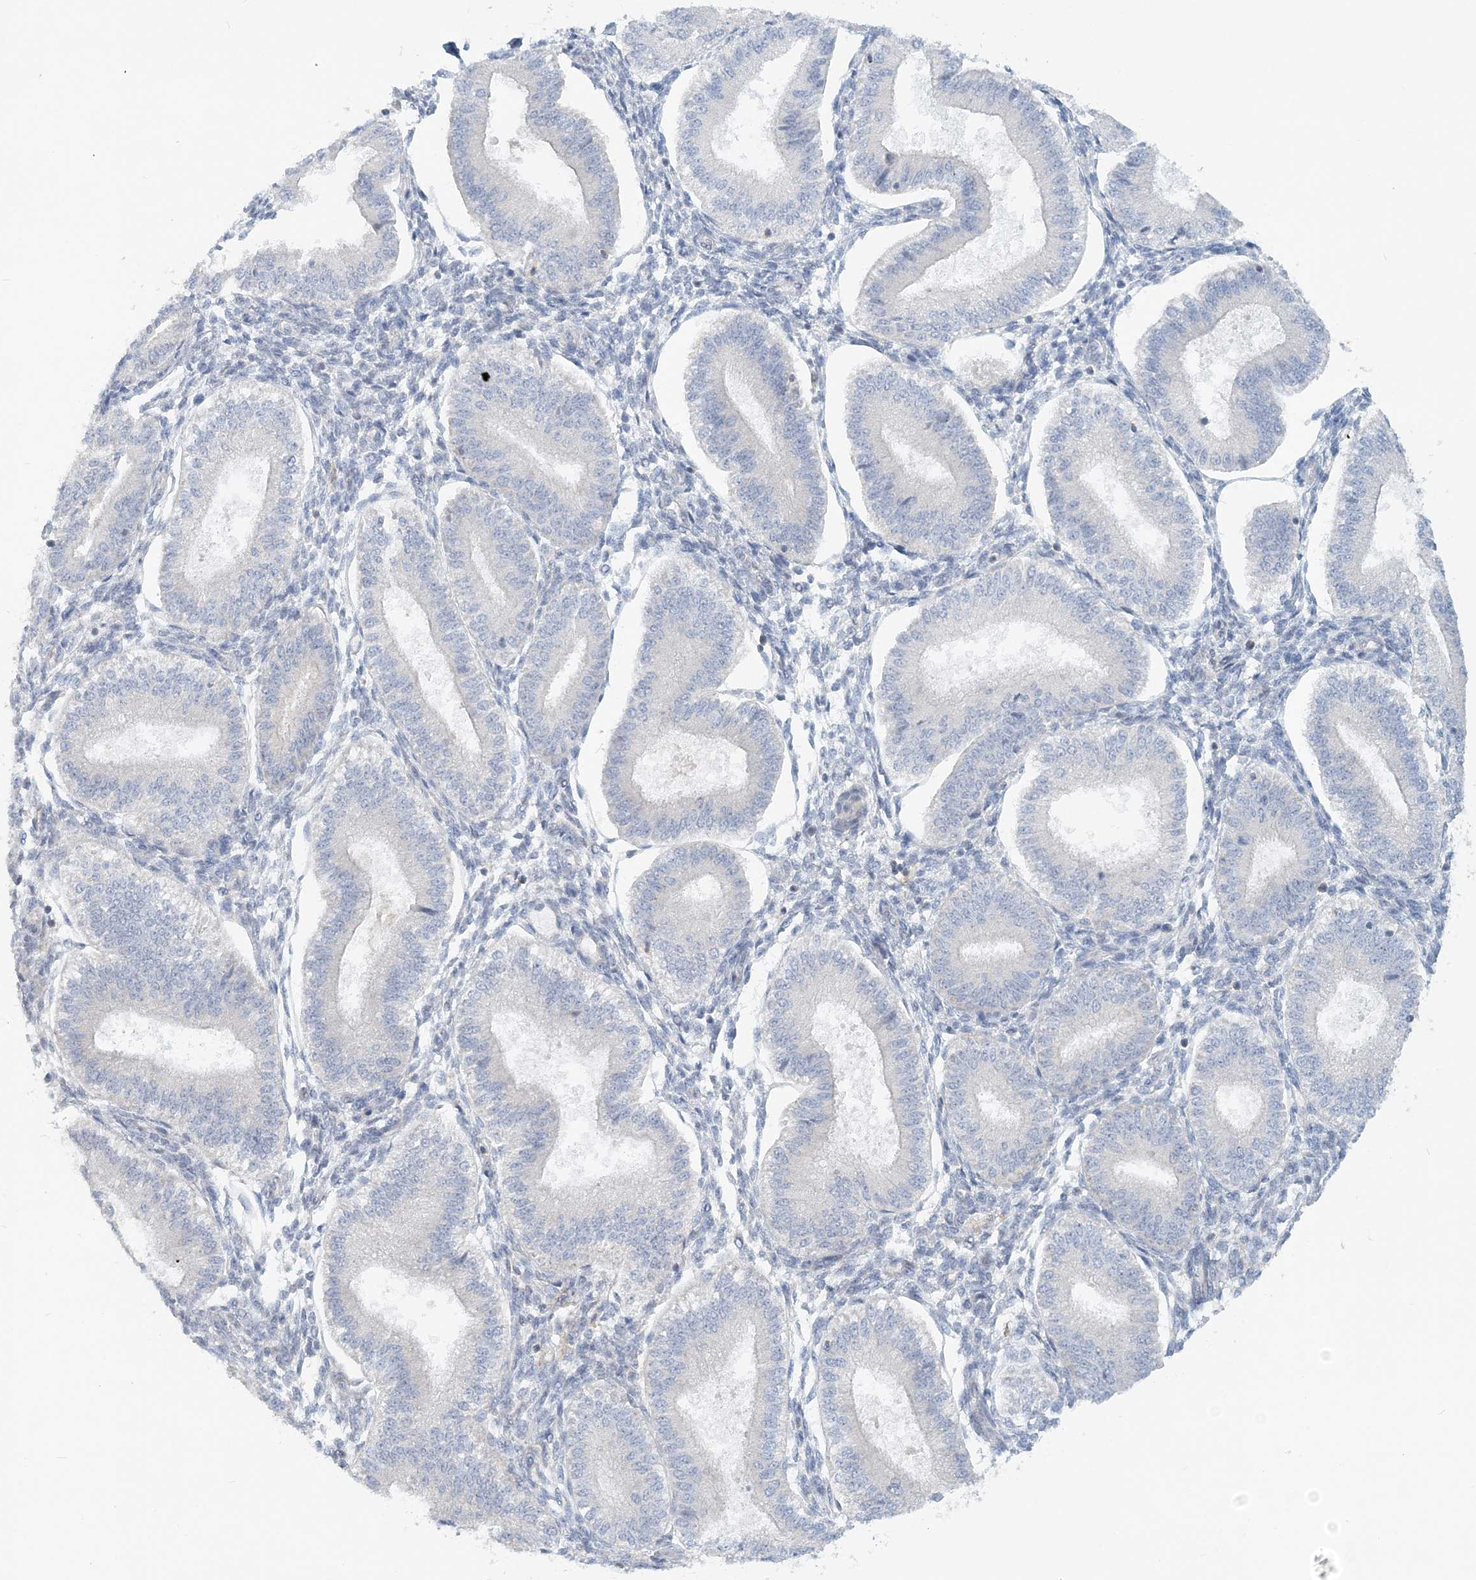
{"staining": {"intensity": "negative", "quantity": "none", "location": "none"}, "tissue": "endometrium", "cell_type": "Cells in endometrial stroma", "image_type": "normal", "snomed": [{"axis": "morphology", "description": "Normal tissue, NOS"}, {"axis": "topography", "description": "Endometrium"}], "caption": "DAB (3,3'-diaminobenzidine) immunohistochemical staining of normal endometrium shows no significant staining in cells in endometrial stroma. (Brightfield microscopy of DAB immunohistochemistry (IHC) at high magnification).", "gene": "NAA11", "patient": {"sex": "female", "age": 39}}